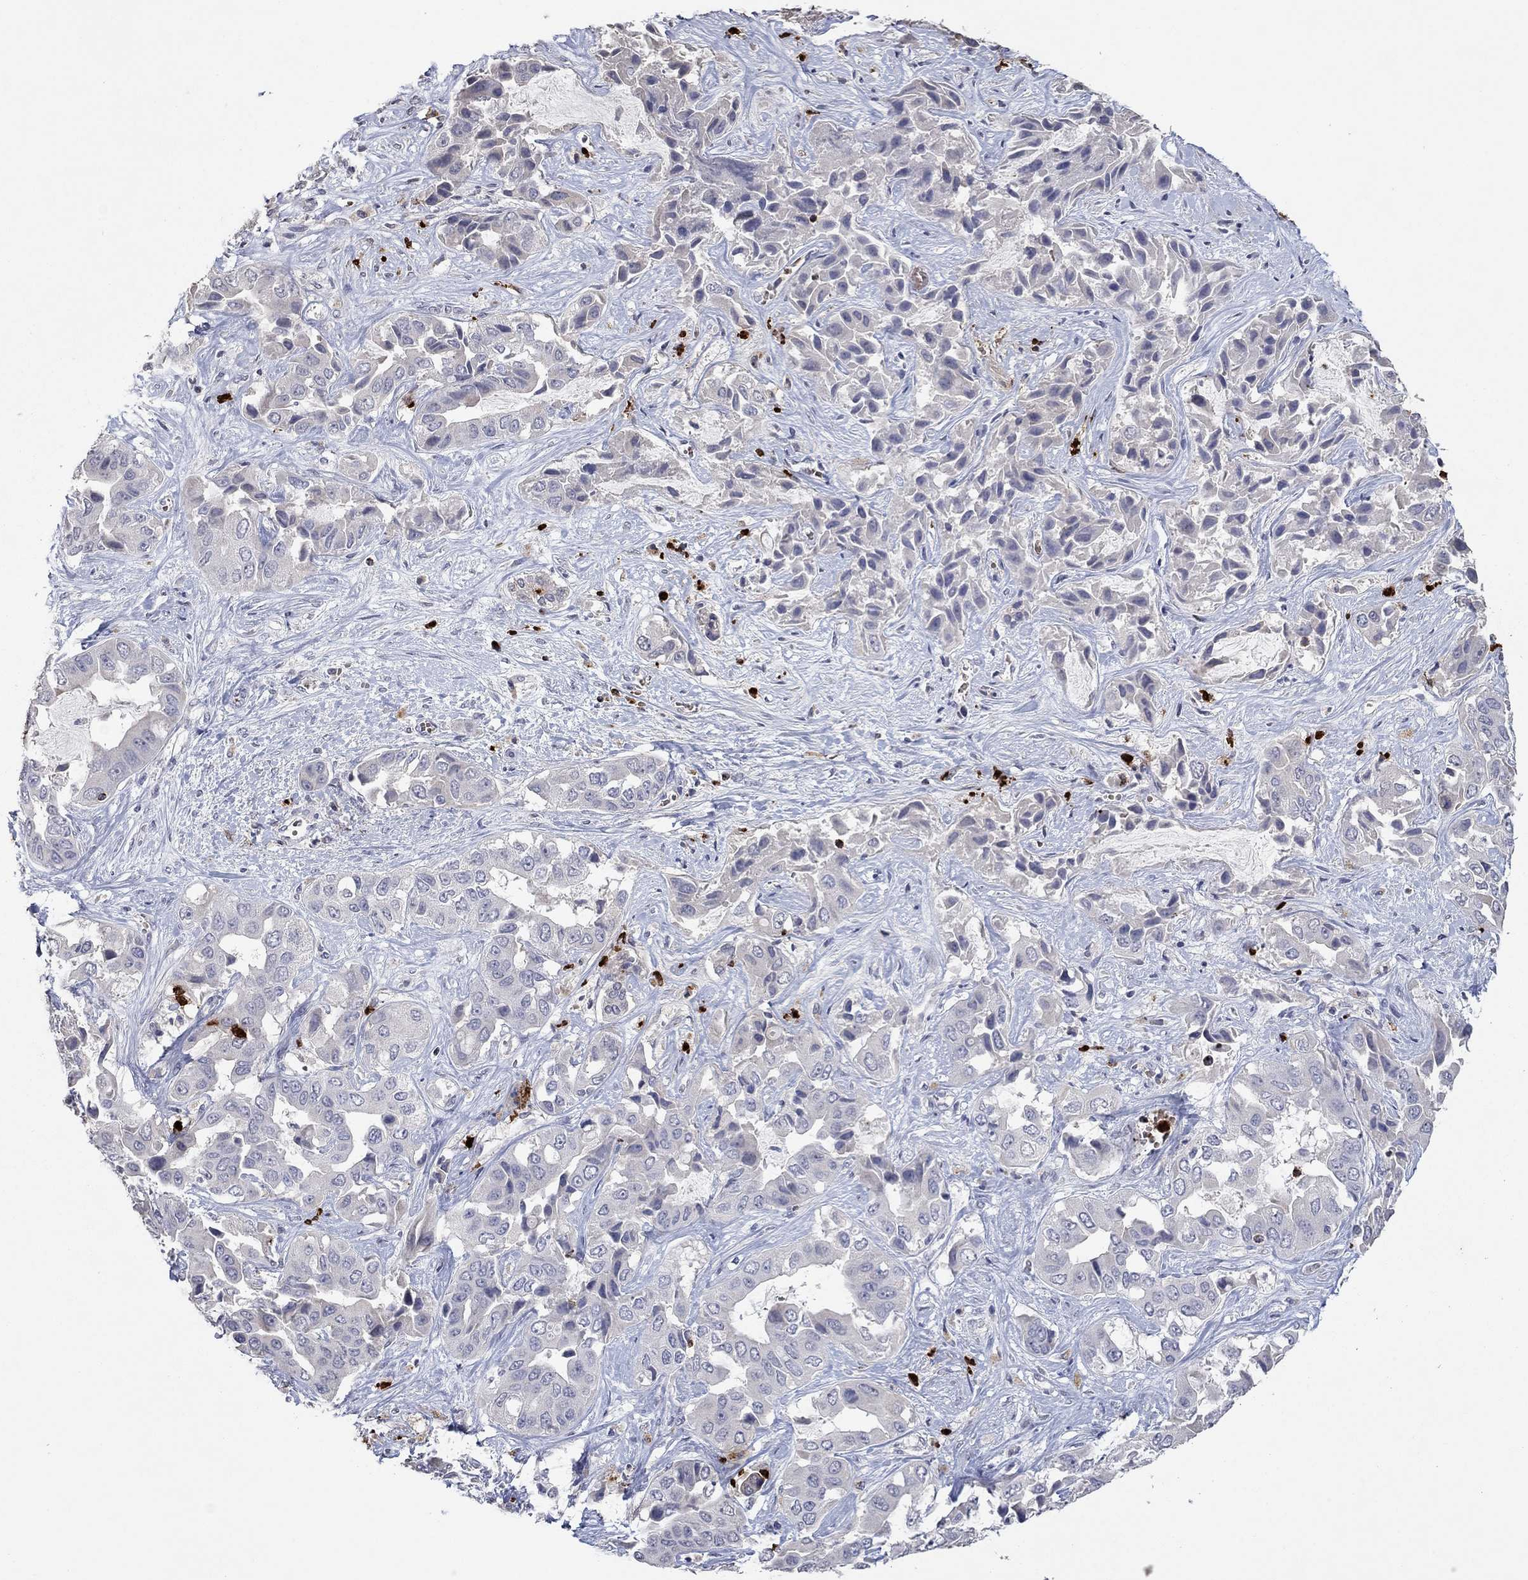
{"staining": {"intensity": "negative", "quantity": "none", "location": "none"}, "tissue": "liver cancer", "cell_type": "Tumor cells", "image_type": "cancer", "snomed": [{"axis": "morphology", "description": "Cholangiocarcinoma"}, {"axis": "topography", "description": "Liver"}], "caption": "Image shows no protein expression in tumor cells of cholangiocarcinoma (liver) tissue.", "gene": "CCL5", "patient": {"sex": "female", "age": 52}}